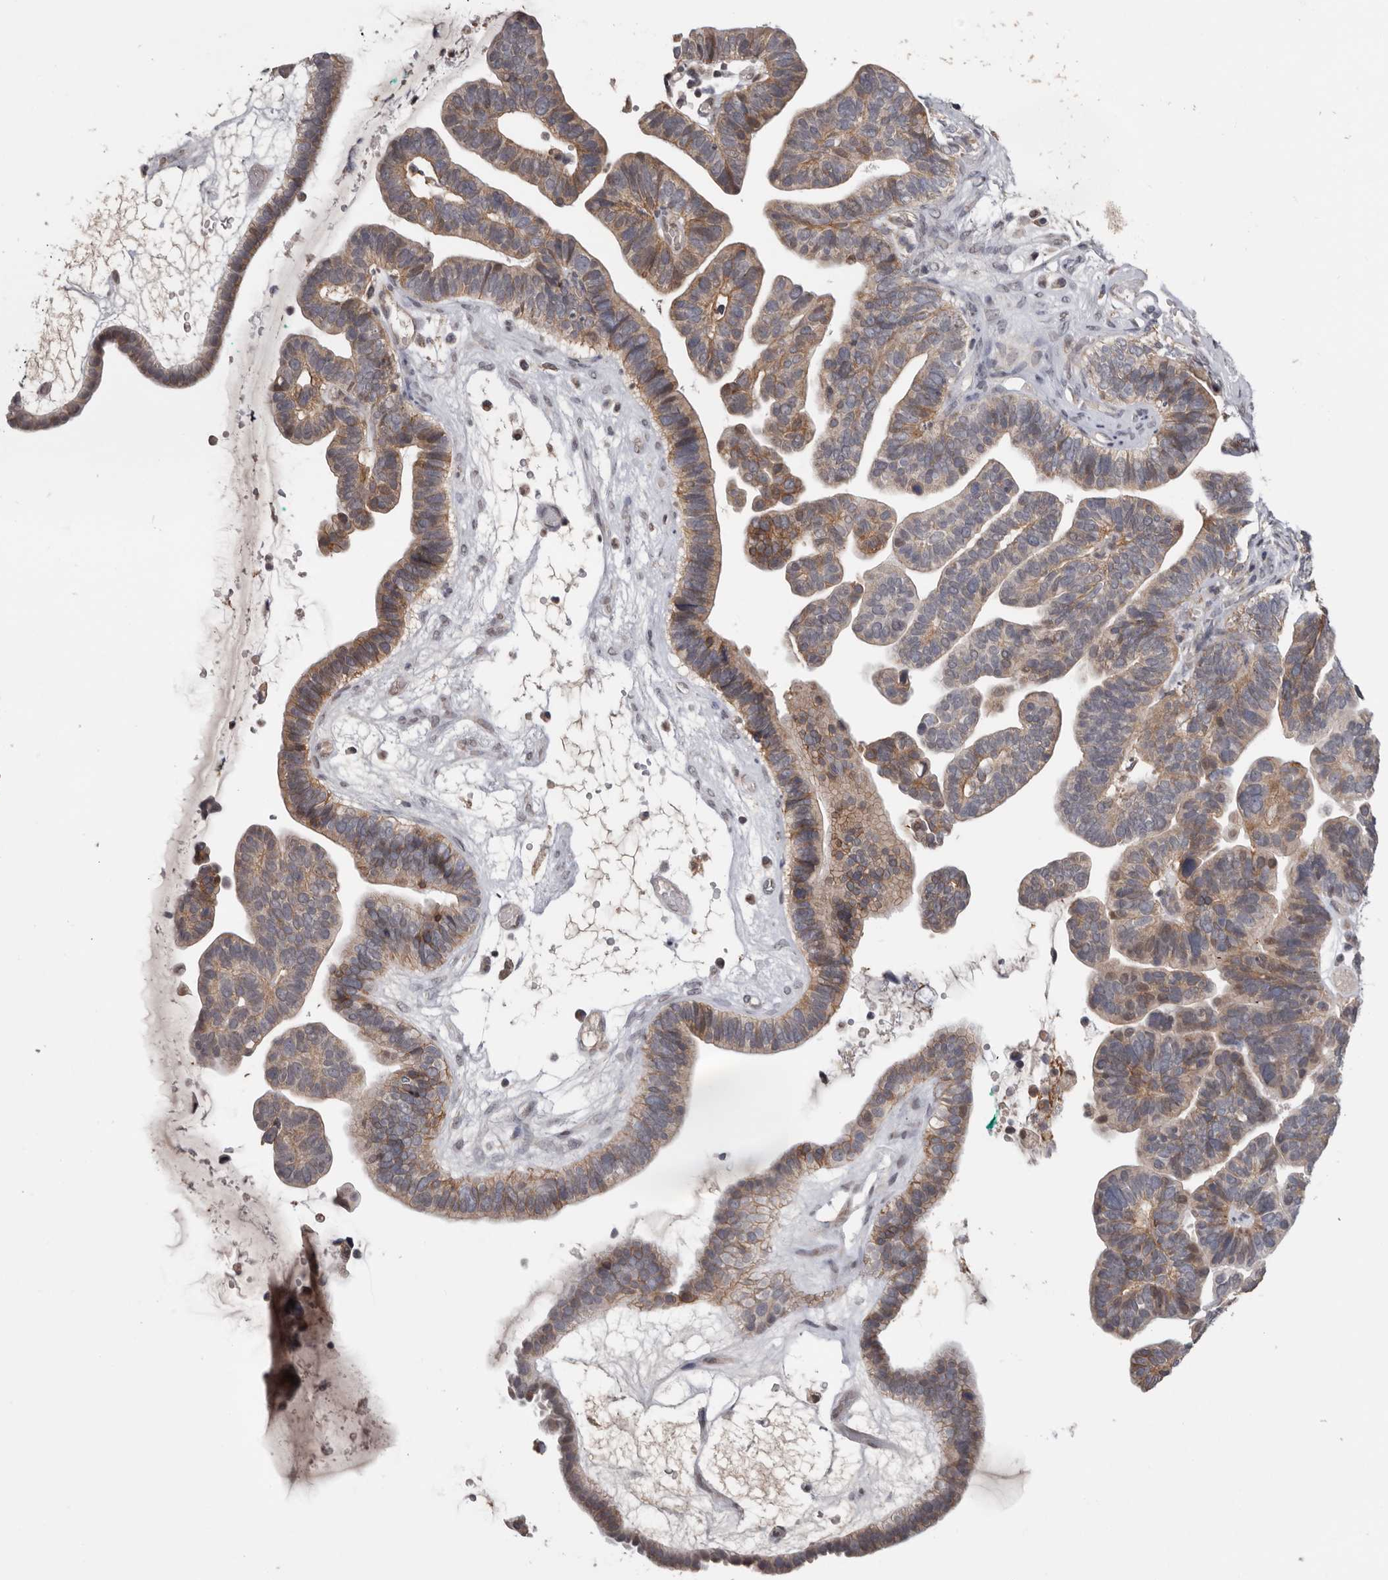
{"staining": {"intensity": "moderate", "quantity": ">75%", "location": "cytoplasmic/membranous"}, "tissue": "ovarian cancer", "cell_type": "Tumor cells", "image_type": "cancer", "snomed": [{"axis": "morphology", "description": "Cystadenocarcinoma, serous, NOS"}, {"axis": "topography", "description": "Ovary"}], "caption": "A micrograph of human ovarian serous cystadenocarcinoma stained for a protein exhibits moderate cytoplasmic/membranous brown staining in tumor cells.", "gene": "MOGAT2", "patient": {"sex": "female", "age": 56}}